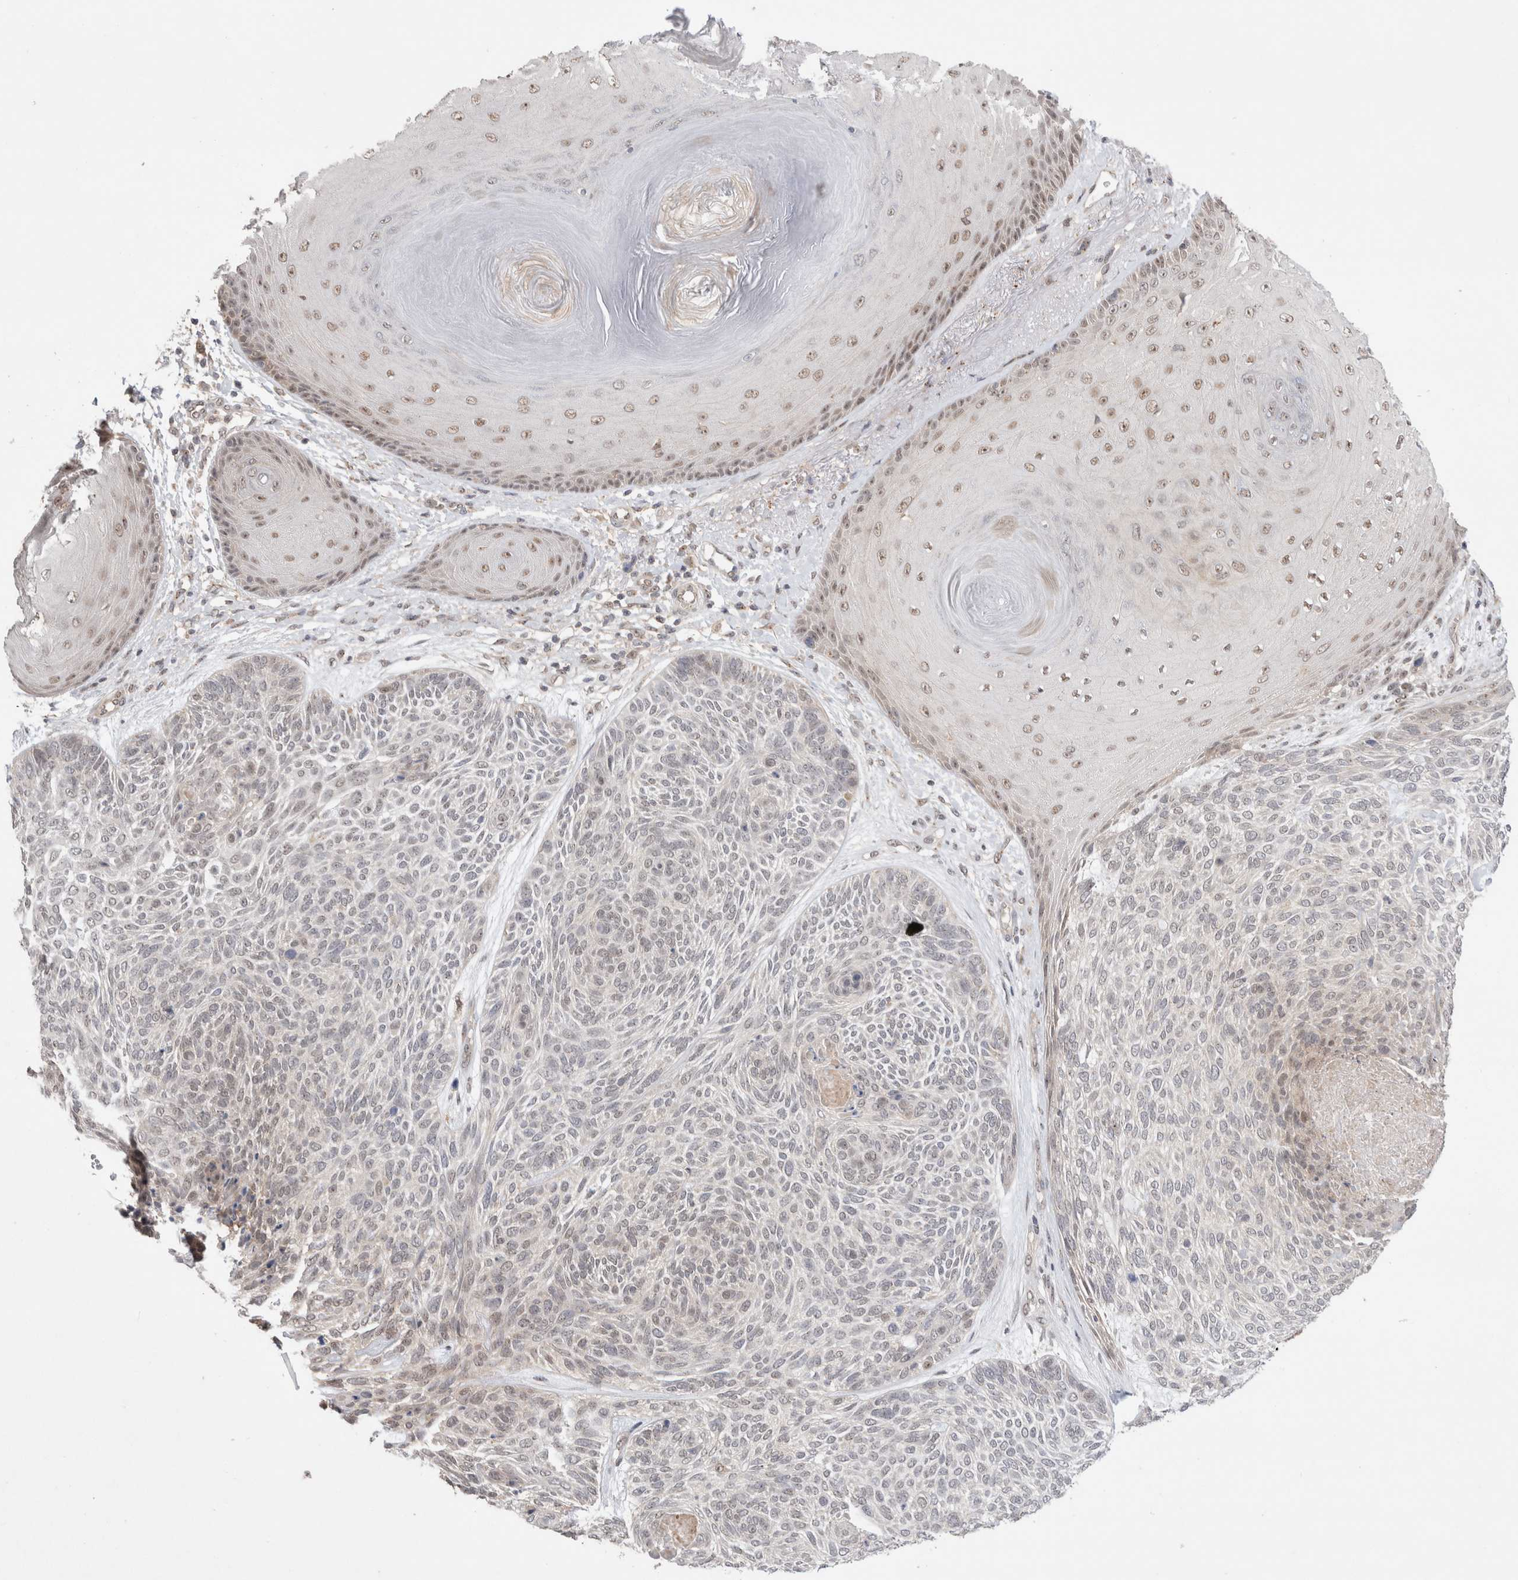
{"staining": {"intensity": "negative", "quantity": "none", "location": "none"}, "tissue": "skin cancer", "cell_type": "Tumor cells", "image_type": "cancer", "snomed": [{"axis": "morphology", "description": "Basal cell carcinoma"}, {"axis": "topography", "description": "Skin"}], "caption": "IHC of human skin cancer (basal cell carcinoma) displays no expression in tumor cells.", "gene": "SLC29A1", "patient": {"sex": "male", "age": 55}}